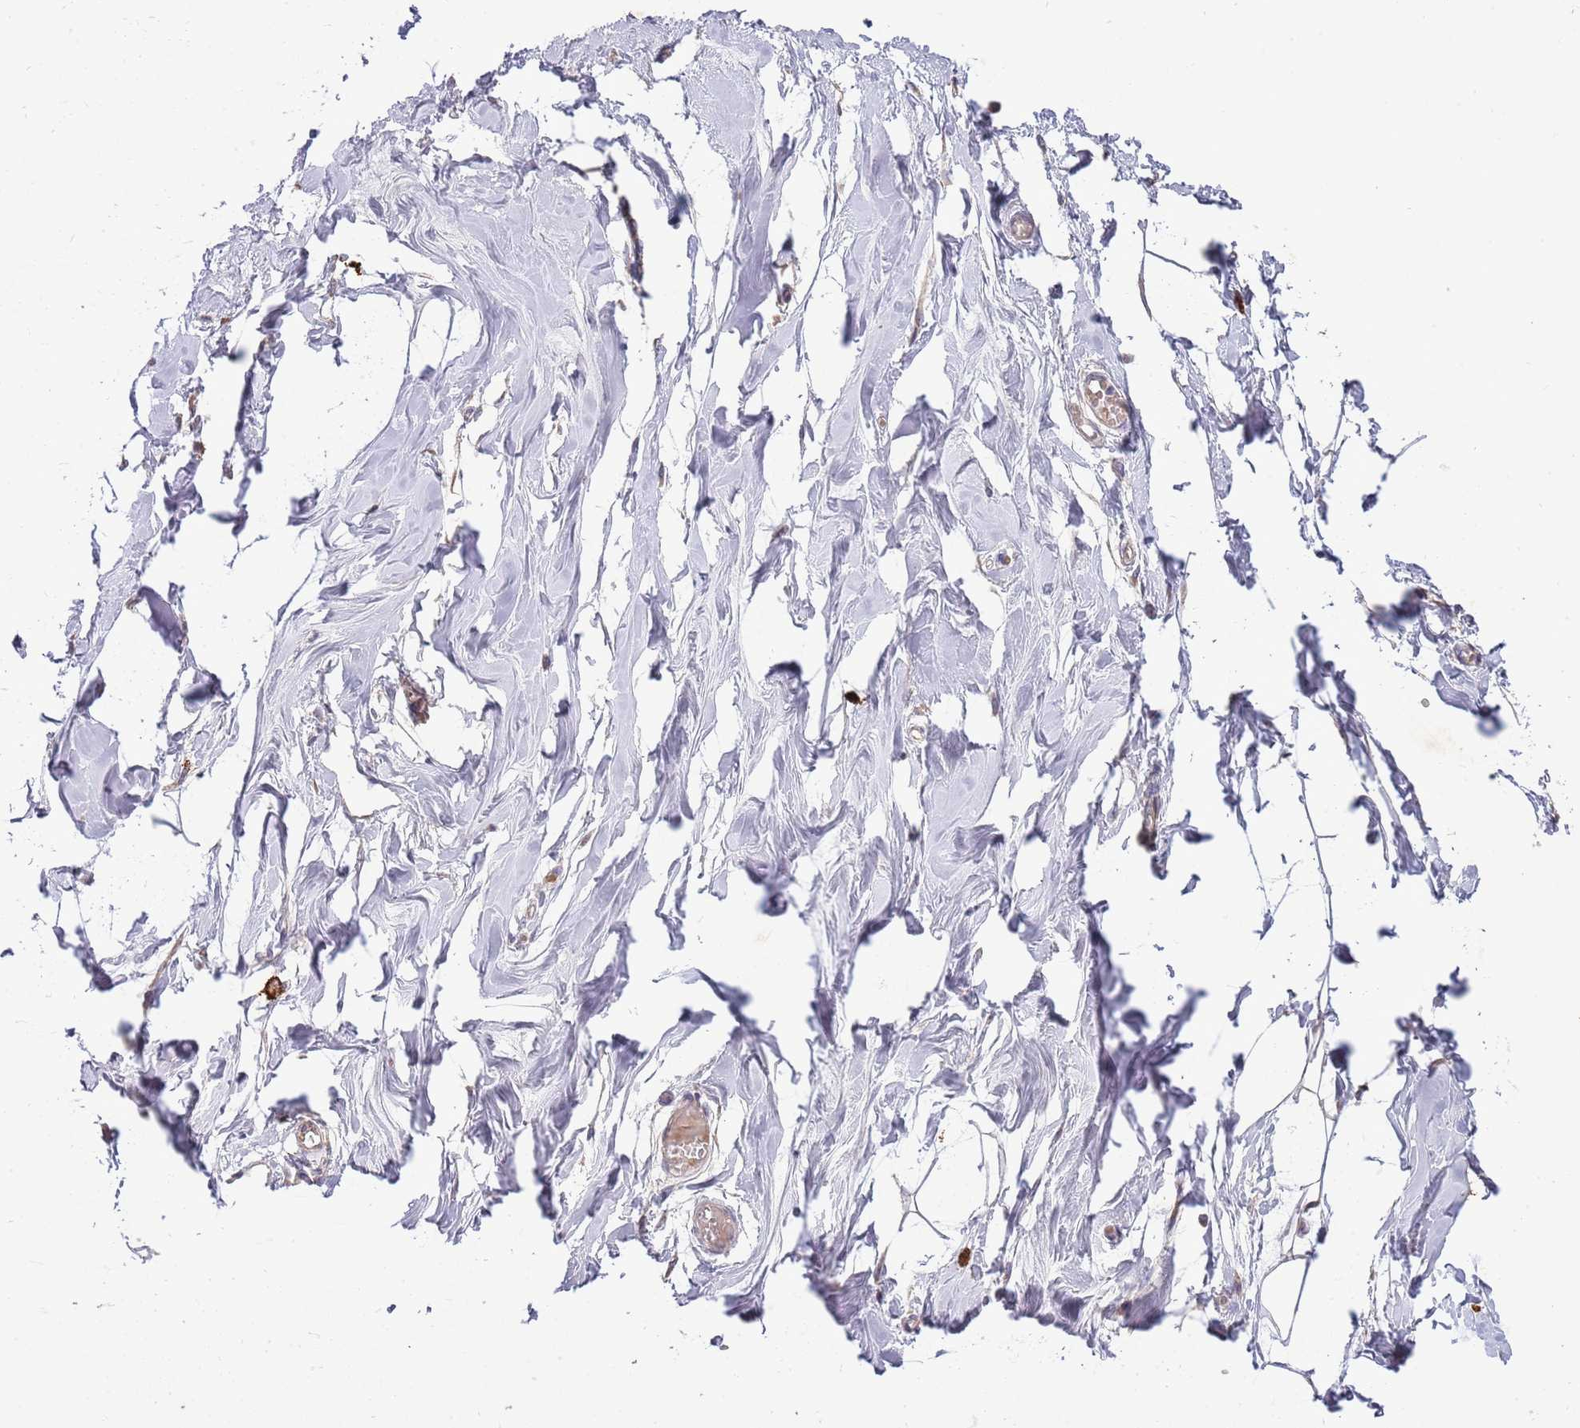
{"staining": {"intensity": "negative", "quantity": "none", "location": "none"}, "tissue": "breast", "cell_type": "Adipocytes", "image_type": "normal", "snomed": [{"axis": "morphology", "description": "Normal tissue, NOS"}, {"axis": "topography", "description": "Breast"}], "caption": "Adipocytes are negative for brown protein staining in normal breast. (Brightfield microscopy of DAB immunohistochemistry at high magnification).", "gene": "P2RY13", "patient": {"sex": "female", "age": 27}}